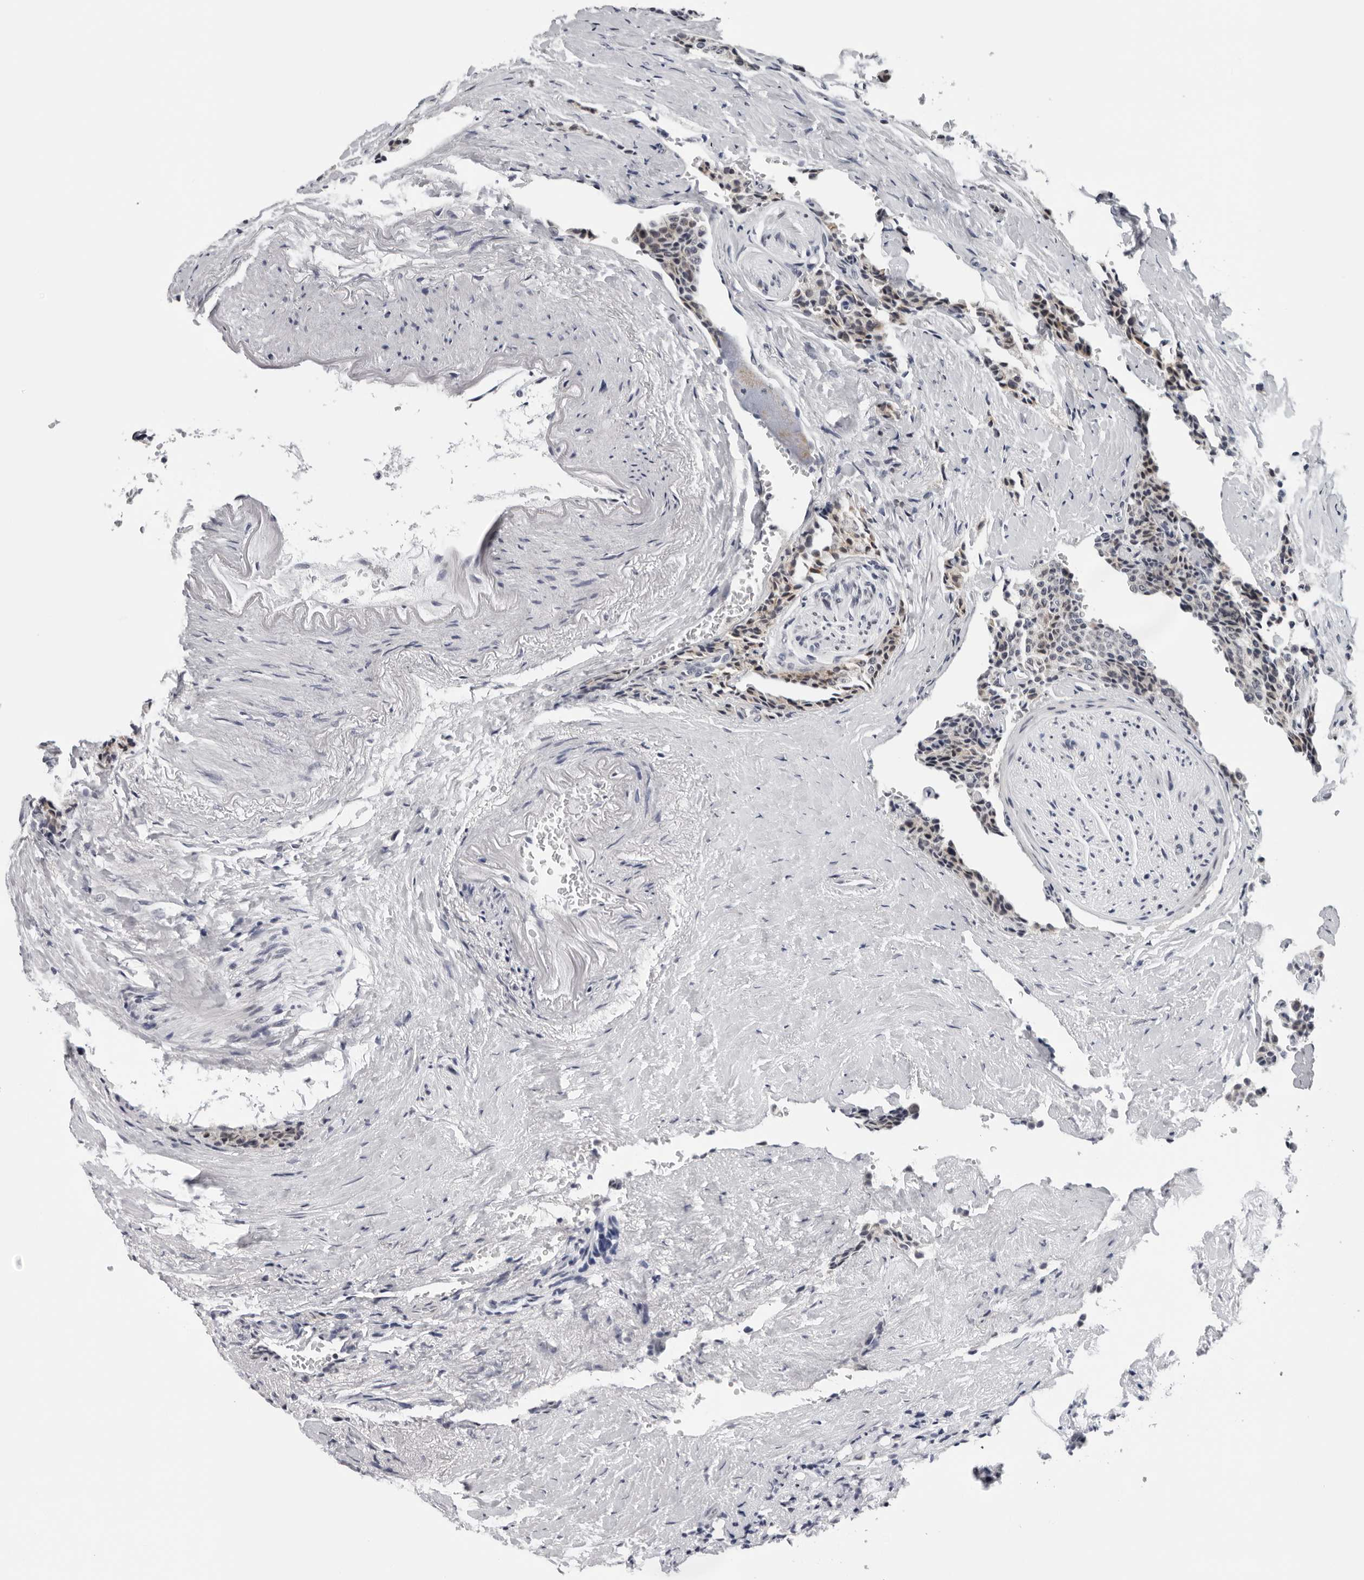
{"staining": {"intensity": "weak", "quantity": "<25%", "location": "cytoplasmic/membranous"}, "tissue": "carcinoid", "cell_type": "Tumor cells", "image_type": "cancer", "snomed": [{"axis": "morphology", "description": "Carcinoid, malignant, NOS"}, {"axis": "topography", "description": "Colon"}], "caption": "Immunohistochemistry of human carcinoid displays no staining in tumor cells. (DAB immunohistochemistry with hematoxylin counter stain).", "gene": "CPT2", "patient": {"sex": "female", "age": 61}}